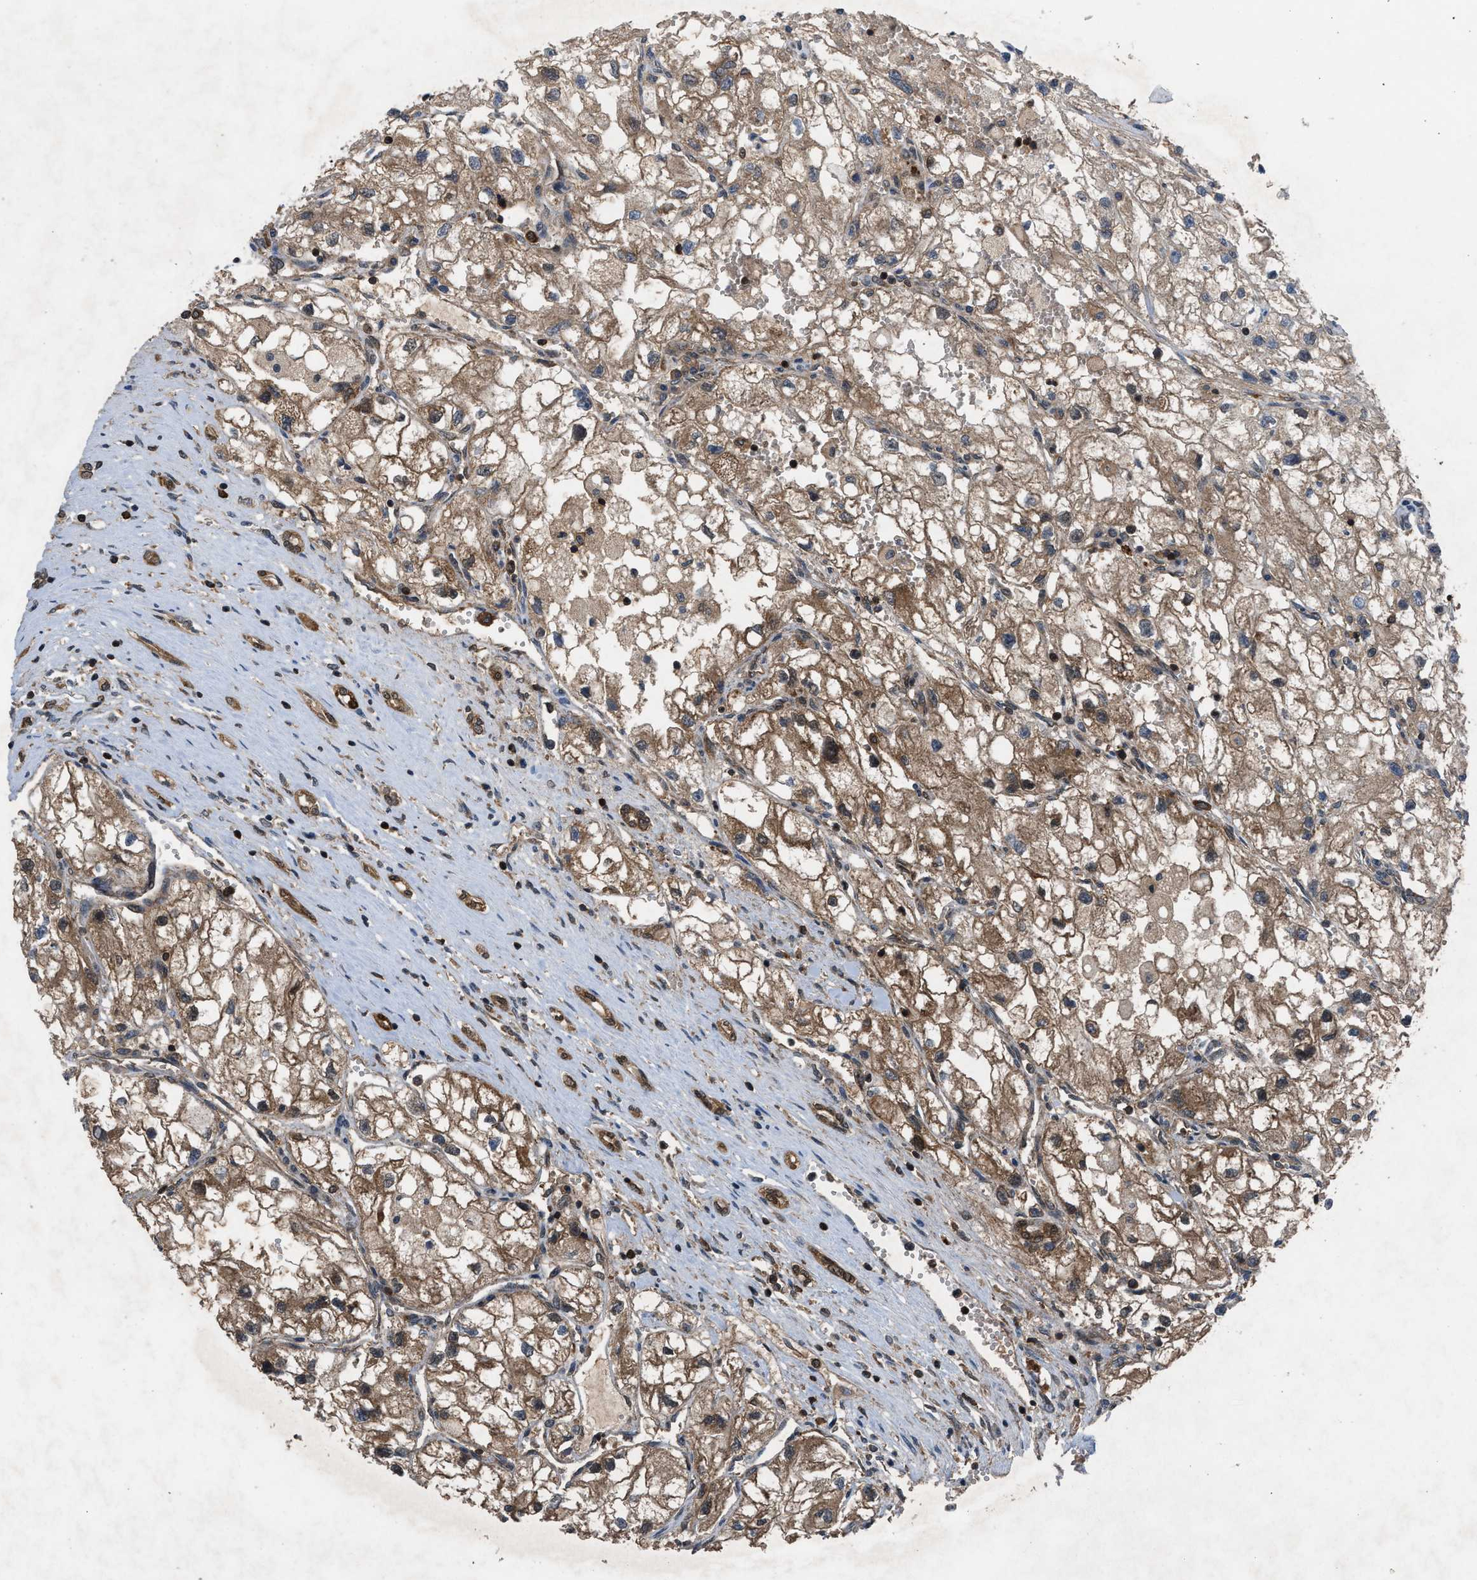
{"staining": {"intensity": "moderate", "quantity": ">75%", "location": "cytoplasmic/membranous,nuclear"}, "tissue": "renal cancer", "cell_type": "Tumor cells", "image_type": "cancer", "snomed": [{"axis": "morphology", "description": "Adenocarcinoma, NOS"}, {"axis": "topography", "description": "Kidney"}], "caption": "Immunohistochemical staining of human renal cancer exhibits moderate cytoplasmic/membranous and nuclear protein staining in approximately >75% of tumor cells. The protein is shown in brown color, while the nuclei are stained blue.", "gene": "OXSR1", "patient": {"sex": "female", "age": 70}}